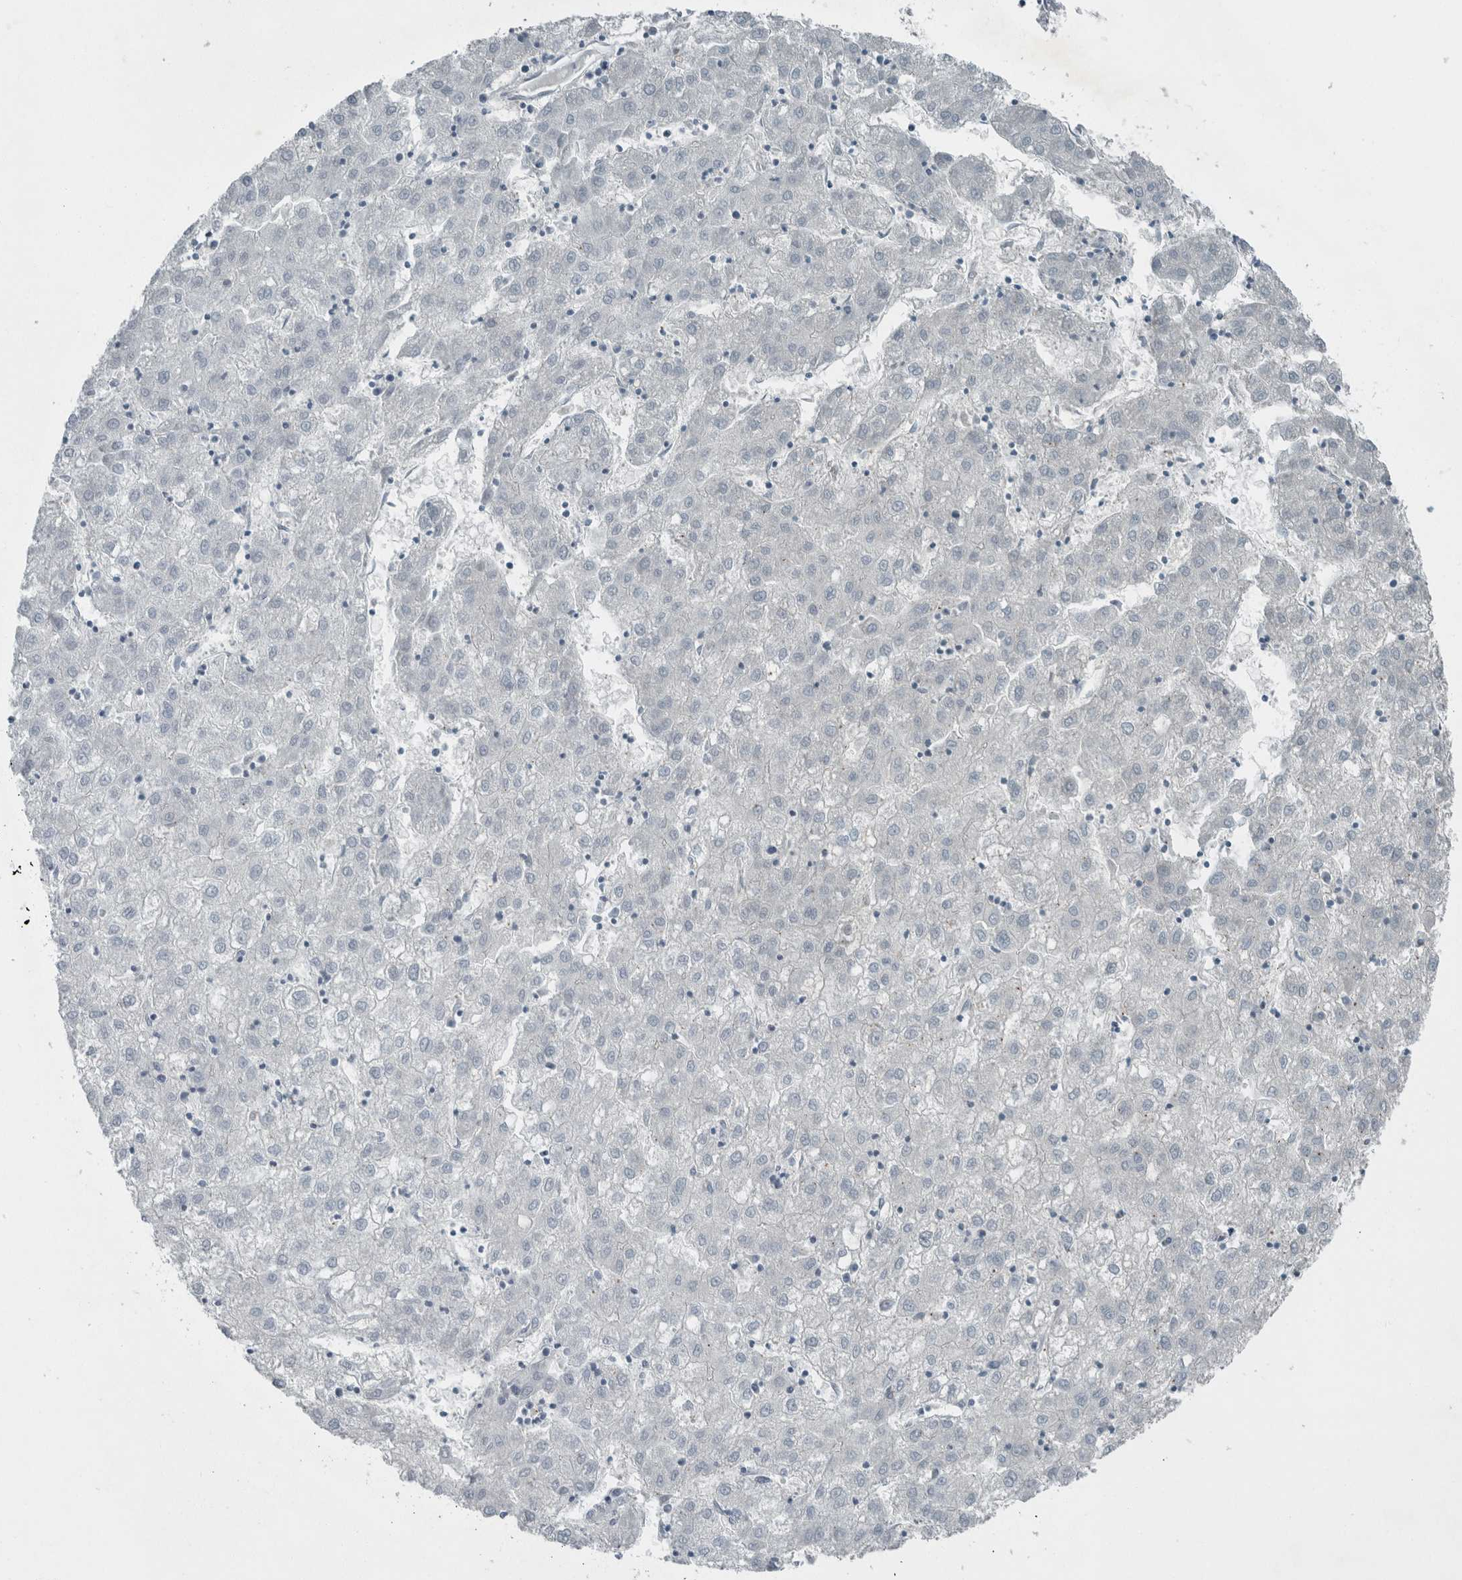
{"staining": {"intensity": "negative", "quantity": "none", "location": "none"}, "tissue": "liver cancer", "cell_type": "Tumor cells", "image_type": "cancer", "snomed": [{"axis": "morphology", "description": "Carcinoma, Hepatocellular, NOS"}, {"axis": "topography", "description": "Liver"}], "caption": "IHC photomicrograph of liver cancer stained for a protein (brown), which reveals no positivity in tumor cells.", "gene": "MYO1E", "patient": {"sex": "male", "age": 72}}